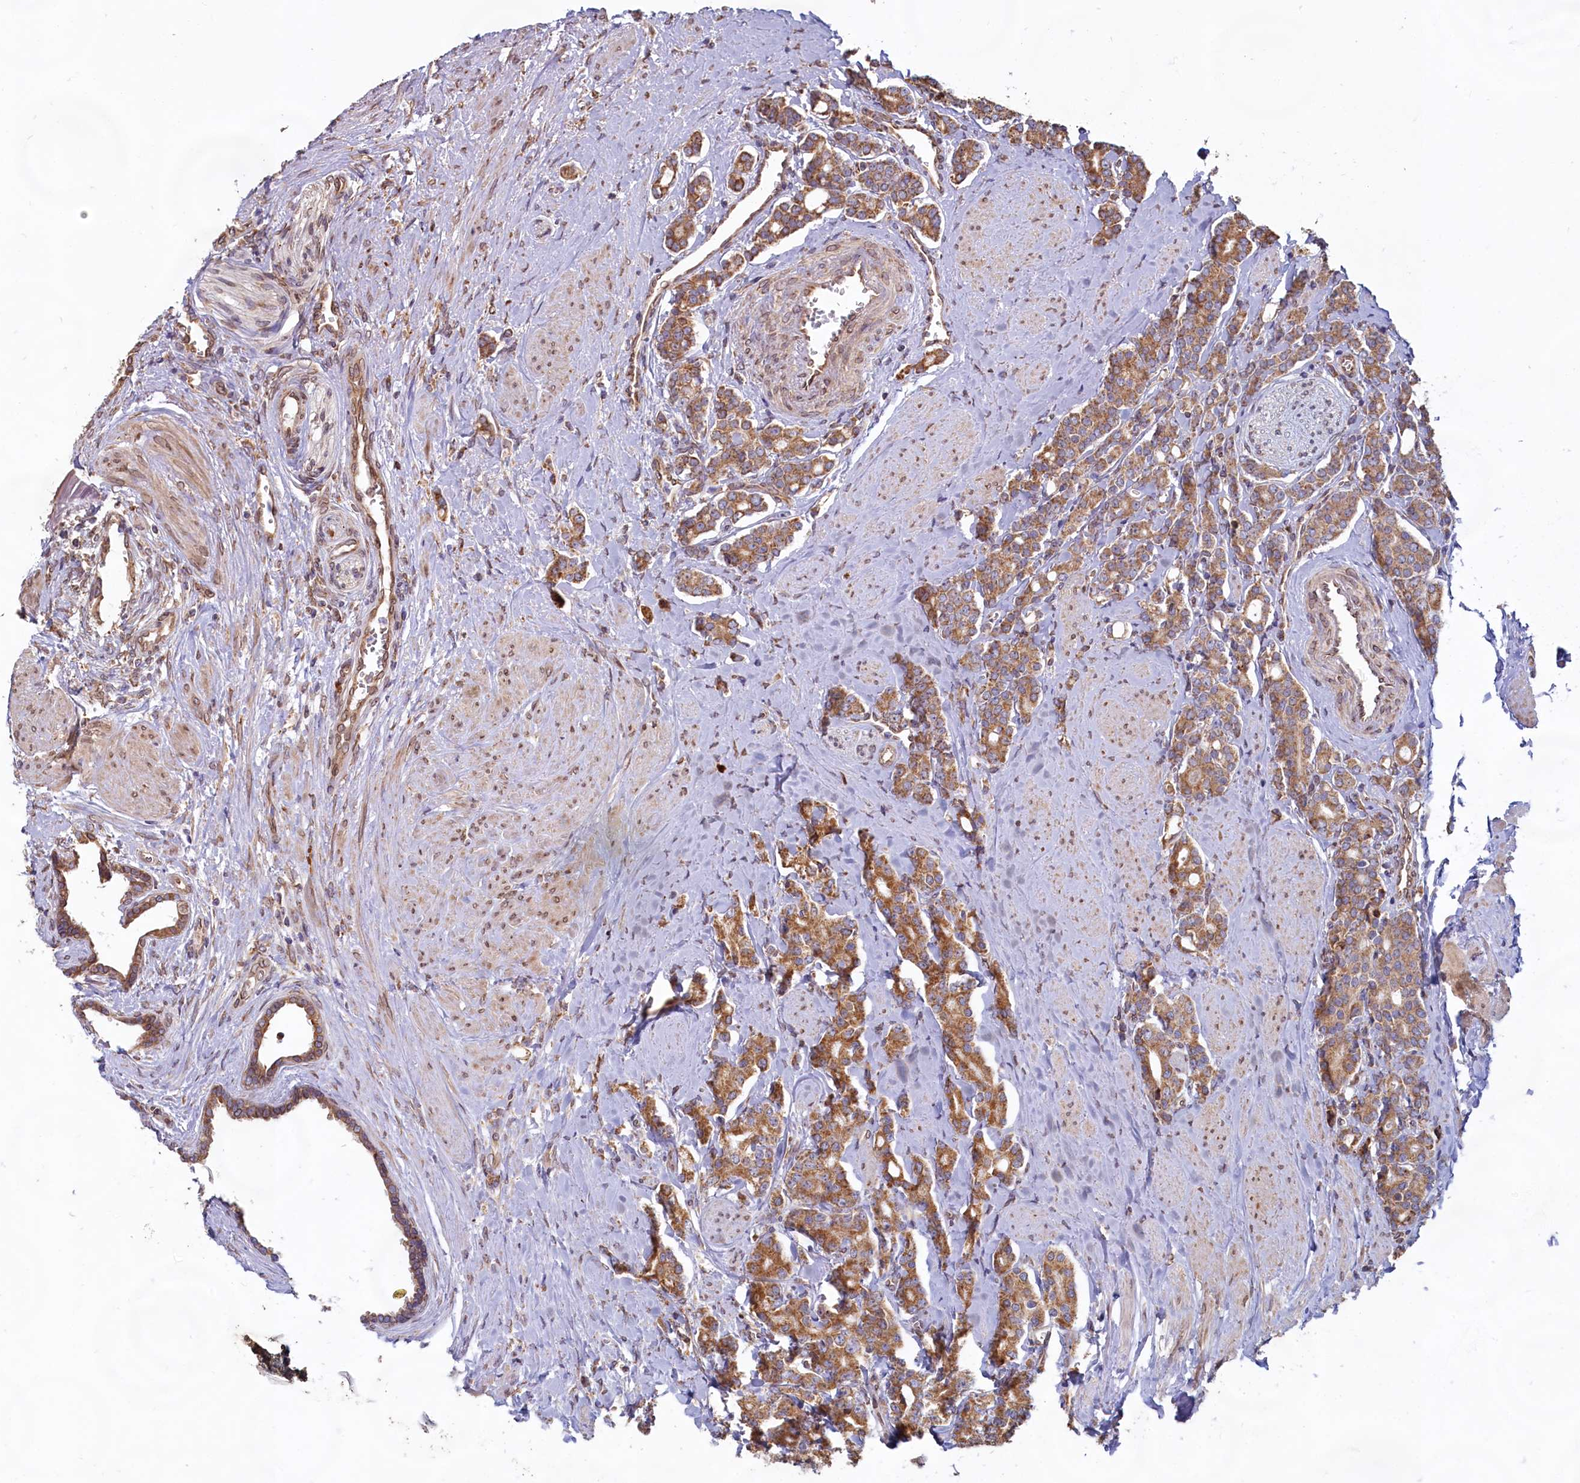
{"staining": {"intensity": "moderate", "quantity": ">75%", "location": "cytoplasmic/membranous"}, "tissue": "prostate cancer", "cell_type": "Tumor cells", "image_type": "cancer", "snomed": [{"axis": "morphology", "description": "Adenocarcinoma, High grade"}, {"axis": "topography", "description": "Prostate"}], "caption": "IHC image of neoplastic tissue: prostate cancer (adenocarcinoma (high-grade)) stained using IHC displays medium levels of moderate protein expression localized specifically in the cytoplasmic/membranous of tumor cells, appearing as a cytoplasmic/membranous brown color.", "gene": "TBC1D19", "patient": {"sex": "male", "age": 62}}